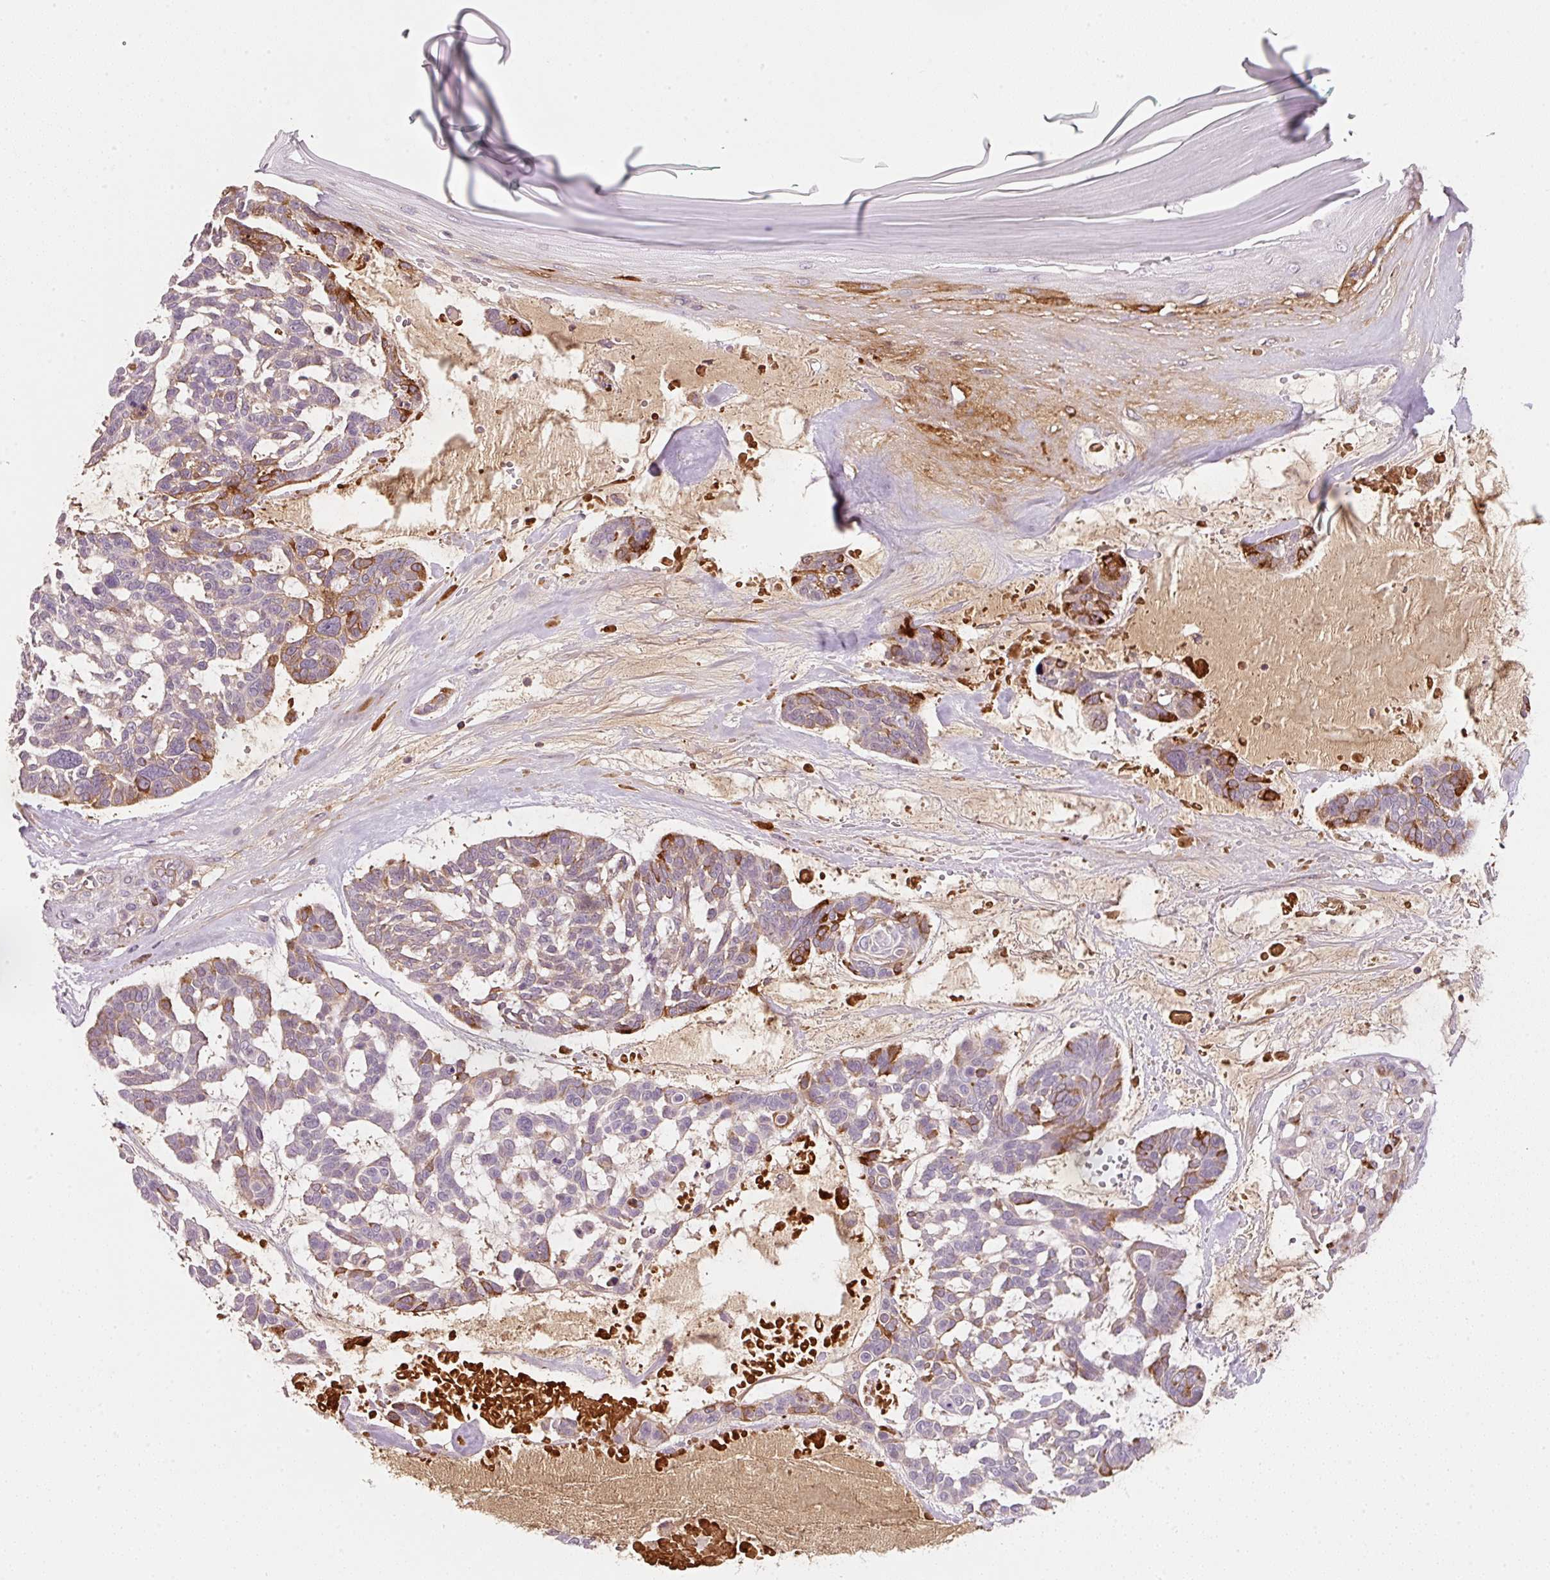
{"staining": {"intensity": "strong", "quantity": "<25%", "location": "cytoplasmic/membranous"}, "tissue": "skin cancer", "cell_type": "Tumor cells", "image_type": "cancer", "snomed": [{"axis": "morphology", "description": "Basal cell carcinoma"}, {"axis": "topography", "description": "Skin"}], "caption": "There is medium levels of strong cytoplasmic/membranous expression in tumor cells of skin cancer, as demonstrated by immunohistochemical staining (brown color).", "gene": "TIRAP", "patient": {"sex": "male", "age": 88}}